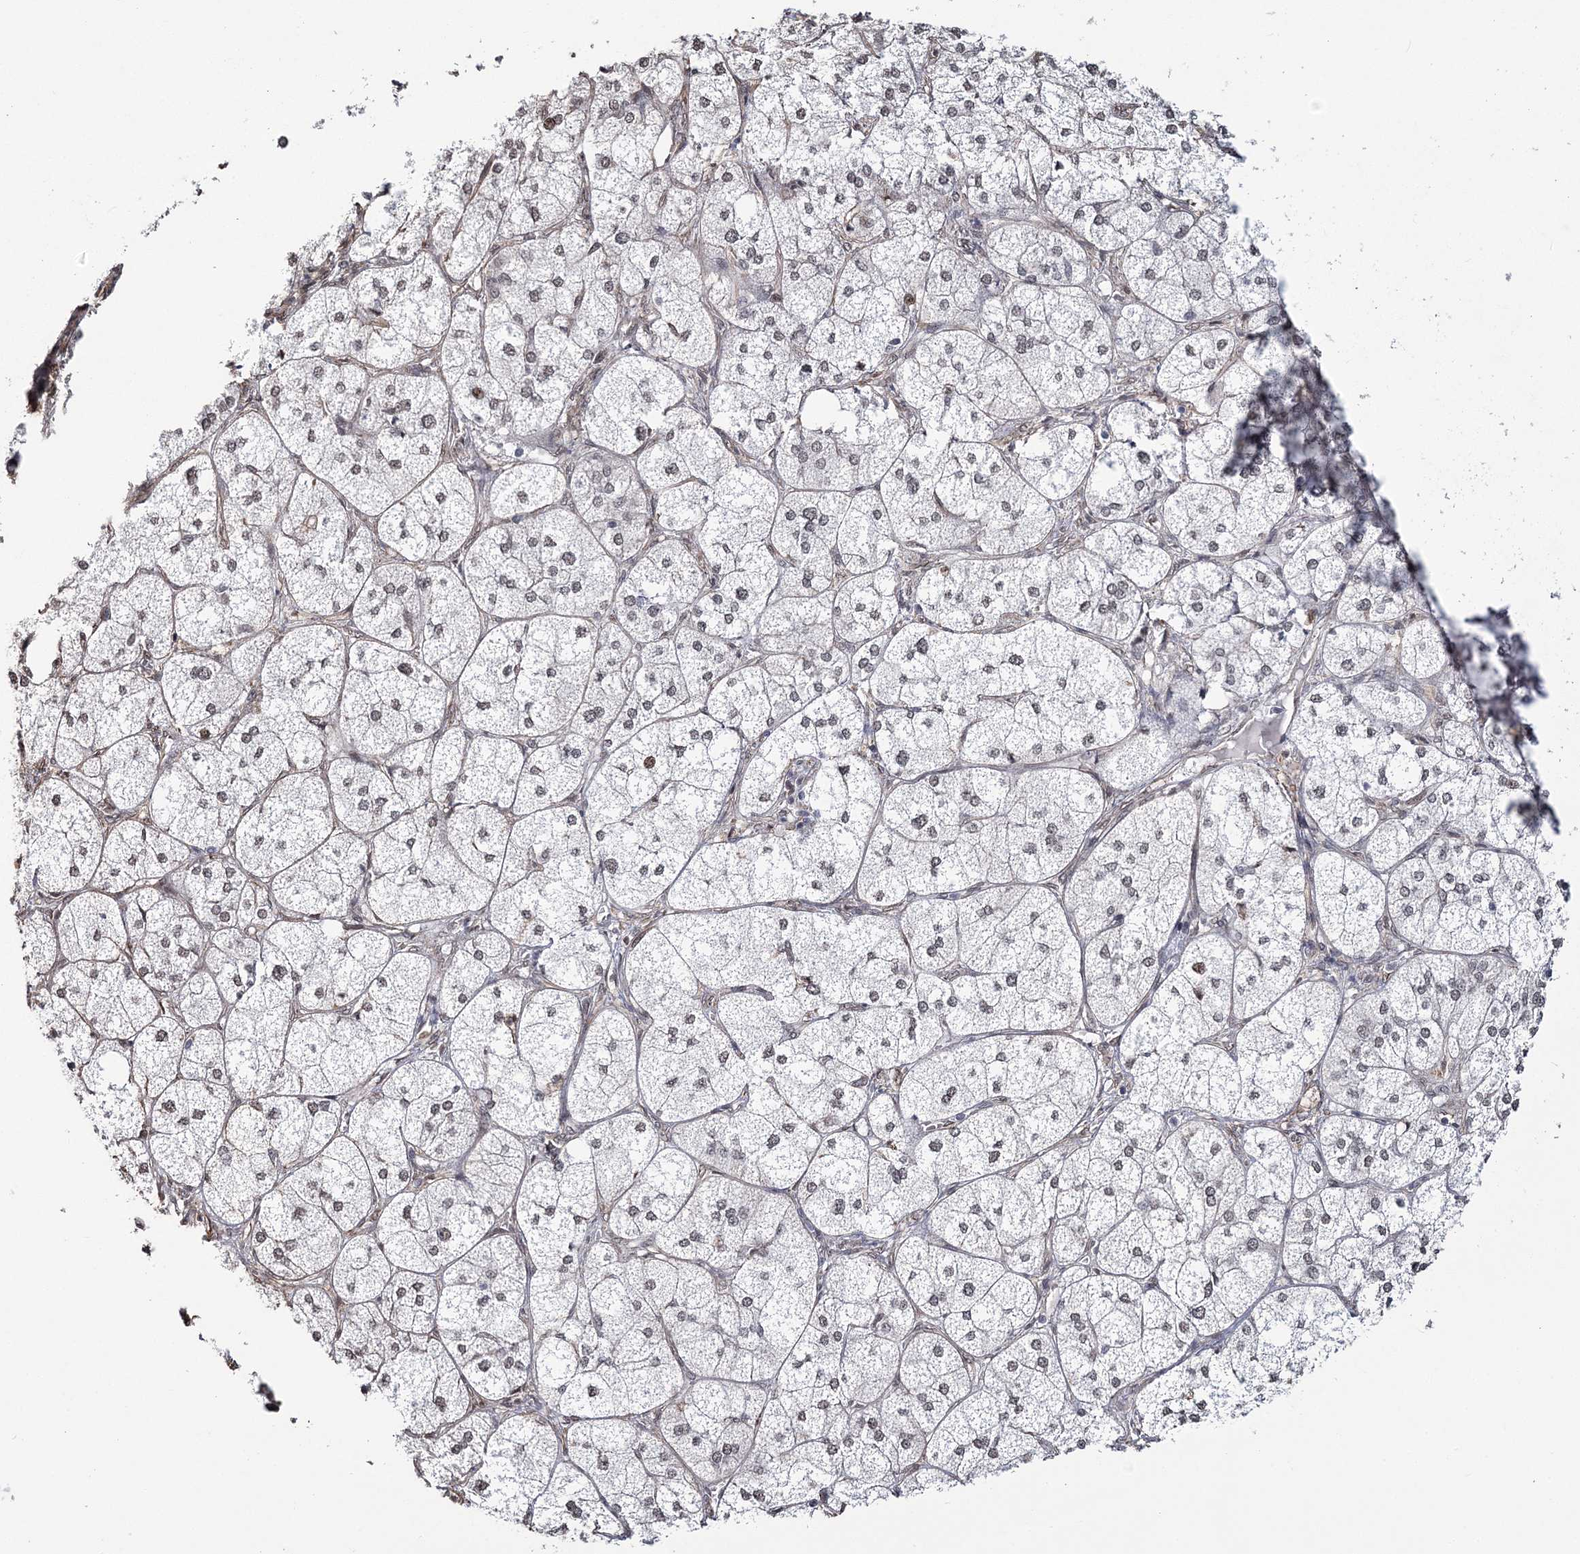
{"staining": {"intensity": "moderate", "quantity": "25%-75%", "location": "nuclear"}, "tissue": "adrenal gland", "cell_type": "Glandular cells", "image_type": "normal", "snomed": [{"axis": "morphology", "description": "Normal tissue, NOS"}, {"axis": "topography", "description": "Adrenal gland"}], "caption": "Protein staining of unremarkable adrenal gland shows moderate nuclear expression in about 25%-75% of glandular cells.", "gene": "ATP11B", "patient": {"sex": "female", "age": 61}}